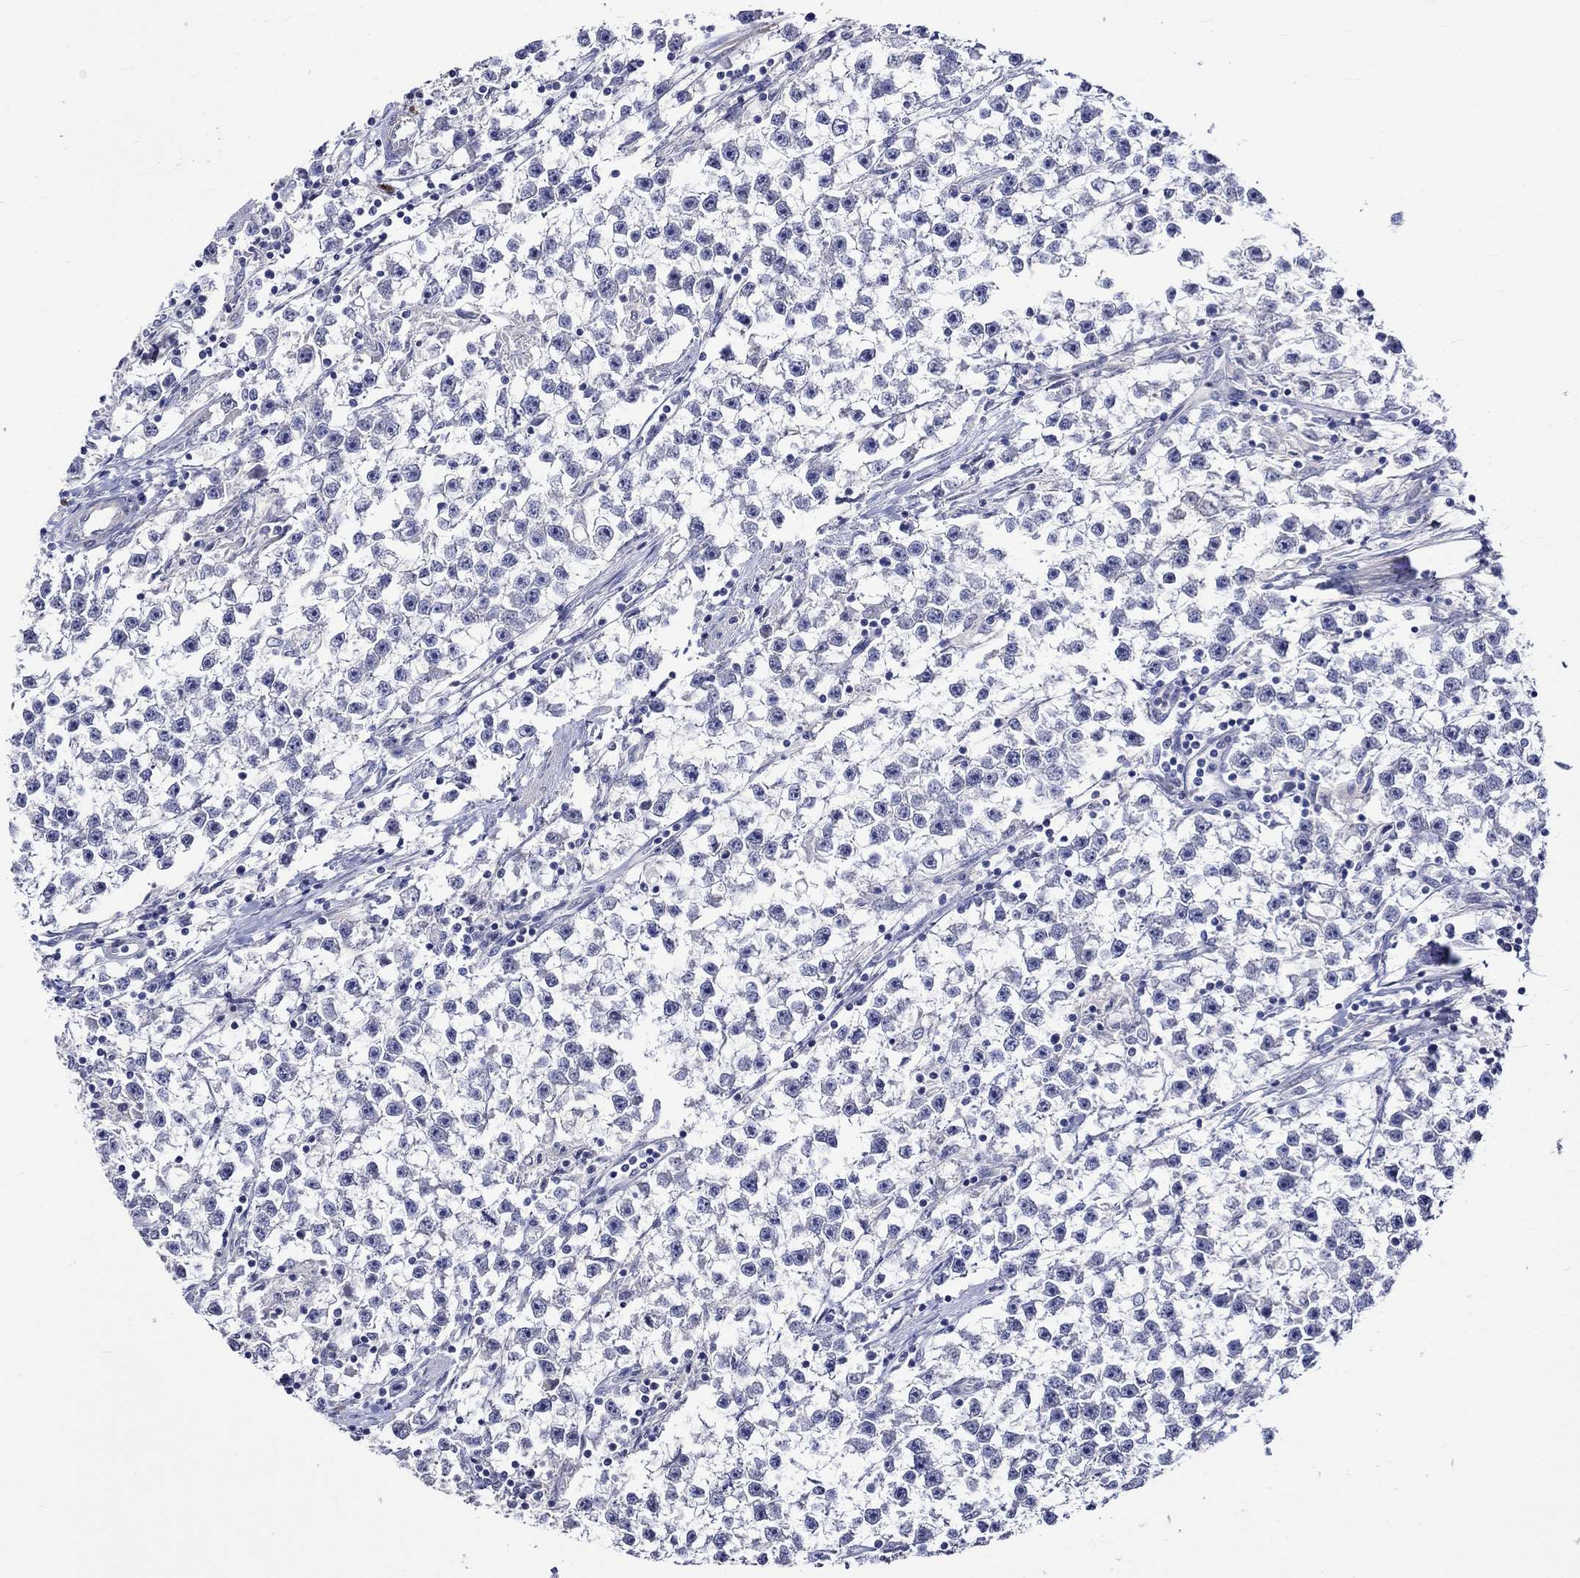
{"staining": {"intensity": "negative", "quantity": "none", "location": "none"}, "tissue": "testis cancer", "cell_type": "Tumor cells", "image_type": "cancer", "snomed": [{"axis": "morphology", "description": "Seminoma, NOS"}, {"axis": "topography", "description": "Testis"}], "caption": "This is an IHC micrograph of testis cancer (seminoma). There is no staining in tumor cells.", "gene": "CRYAB", "patient": {"sex": "male", "age": 59}}